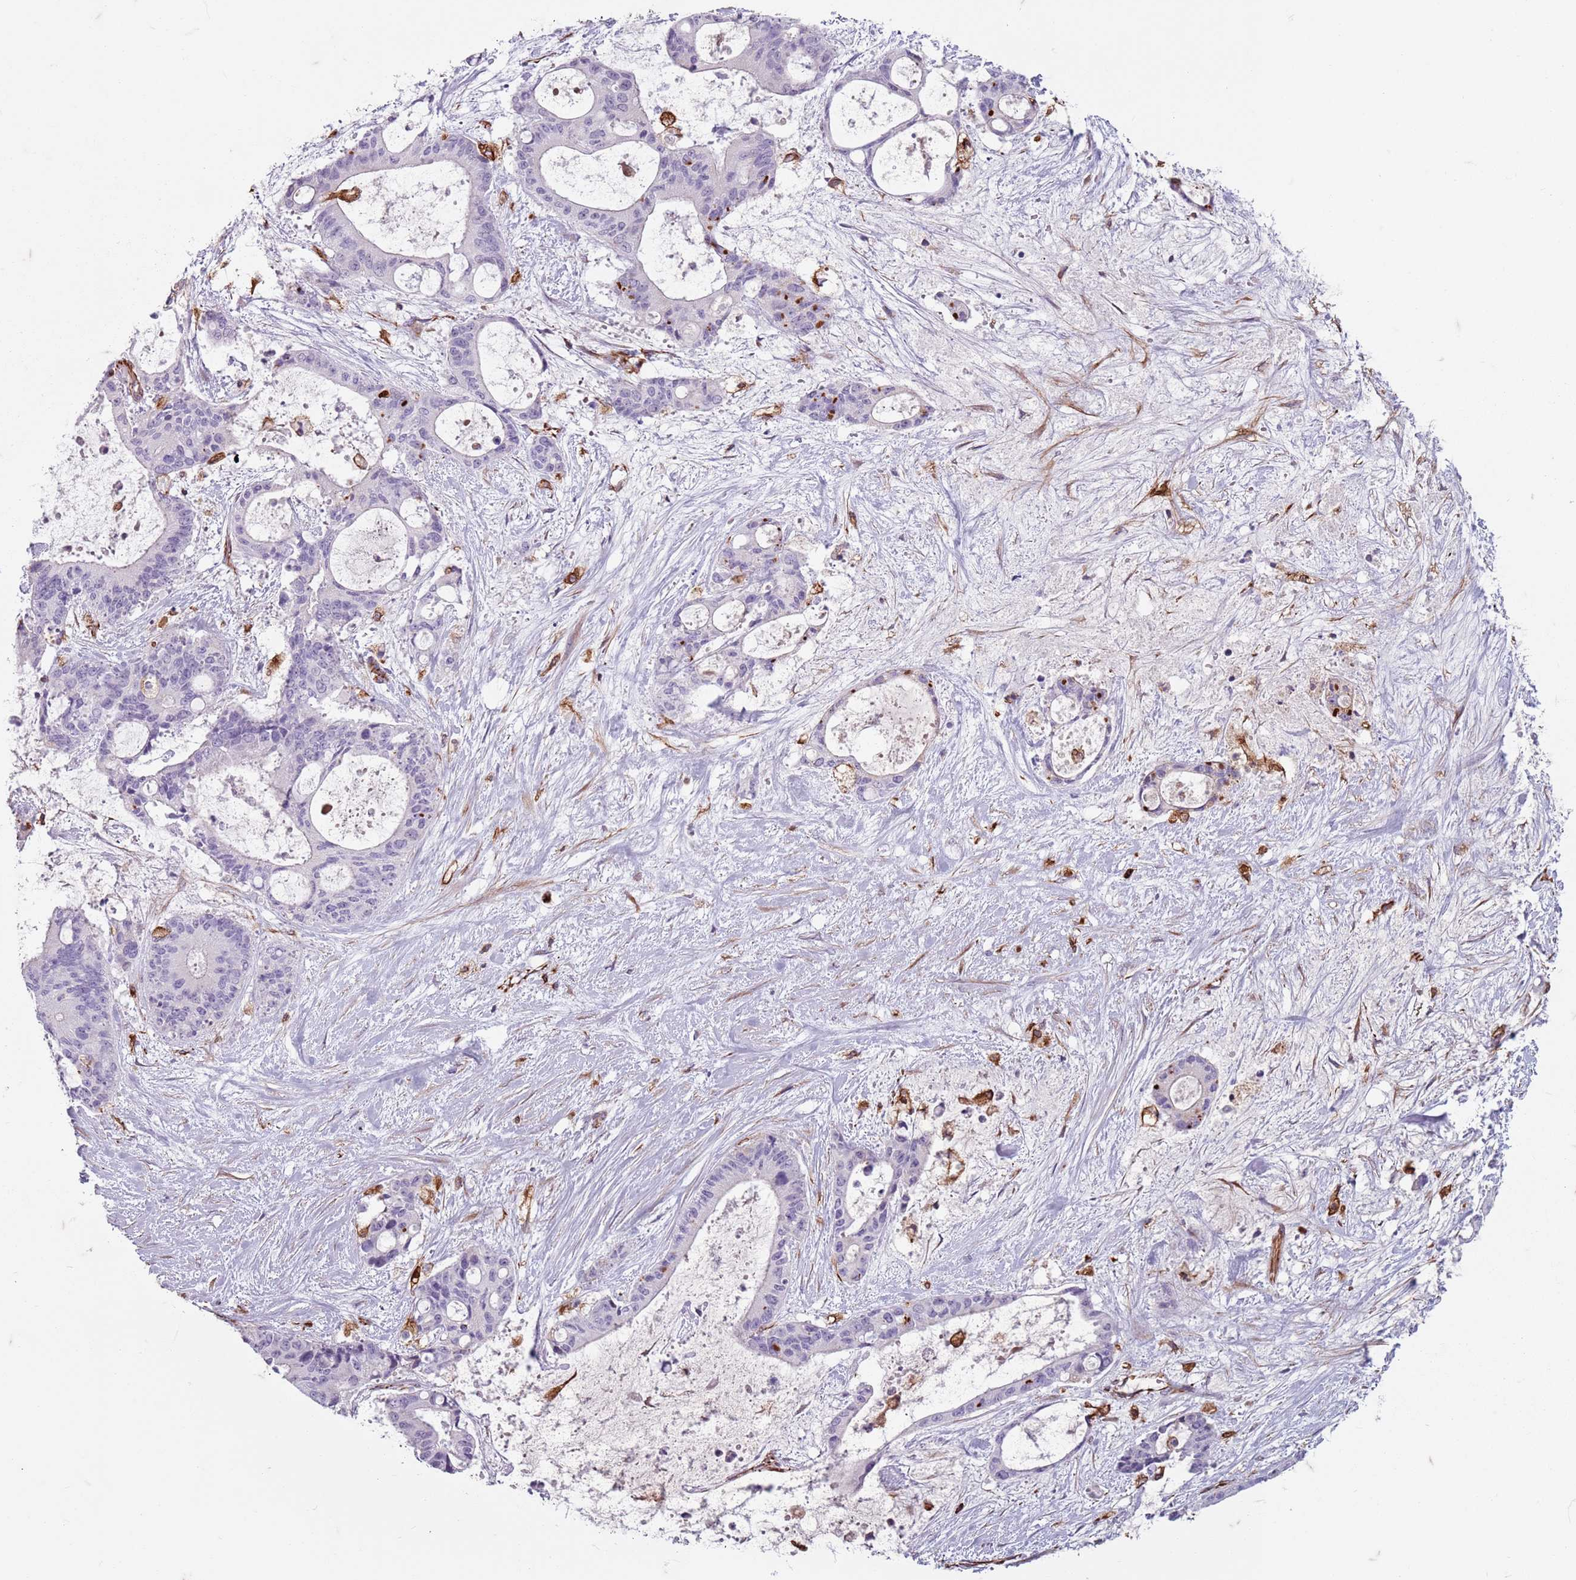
{"staining": {"intensity": "negative", "quantity": "none", "location": "none"}, "tissue": "liver cancer", "cell_type": "Tumor cells", "image_type": "cancer", "snomed": [{"axis": "morphology", "description": "Normal tissue, NOS"}, {"axis": "morphology", "description": "Cholangiocarcinoma"}, {"axis": "topography", "description": "Liver"}, {"axis": "topography", "description": "Peripheral nerve tissue"}], "caption": "Liver cholangiocarcinoma stained for a protein using immunohistochemistry demonstrates no expression tumor cells.", "gene": "TAS2R38", "patient": {"sex": "female", "age": 73}}